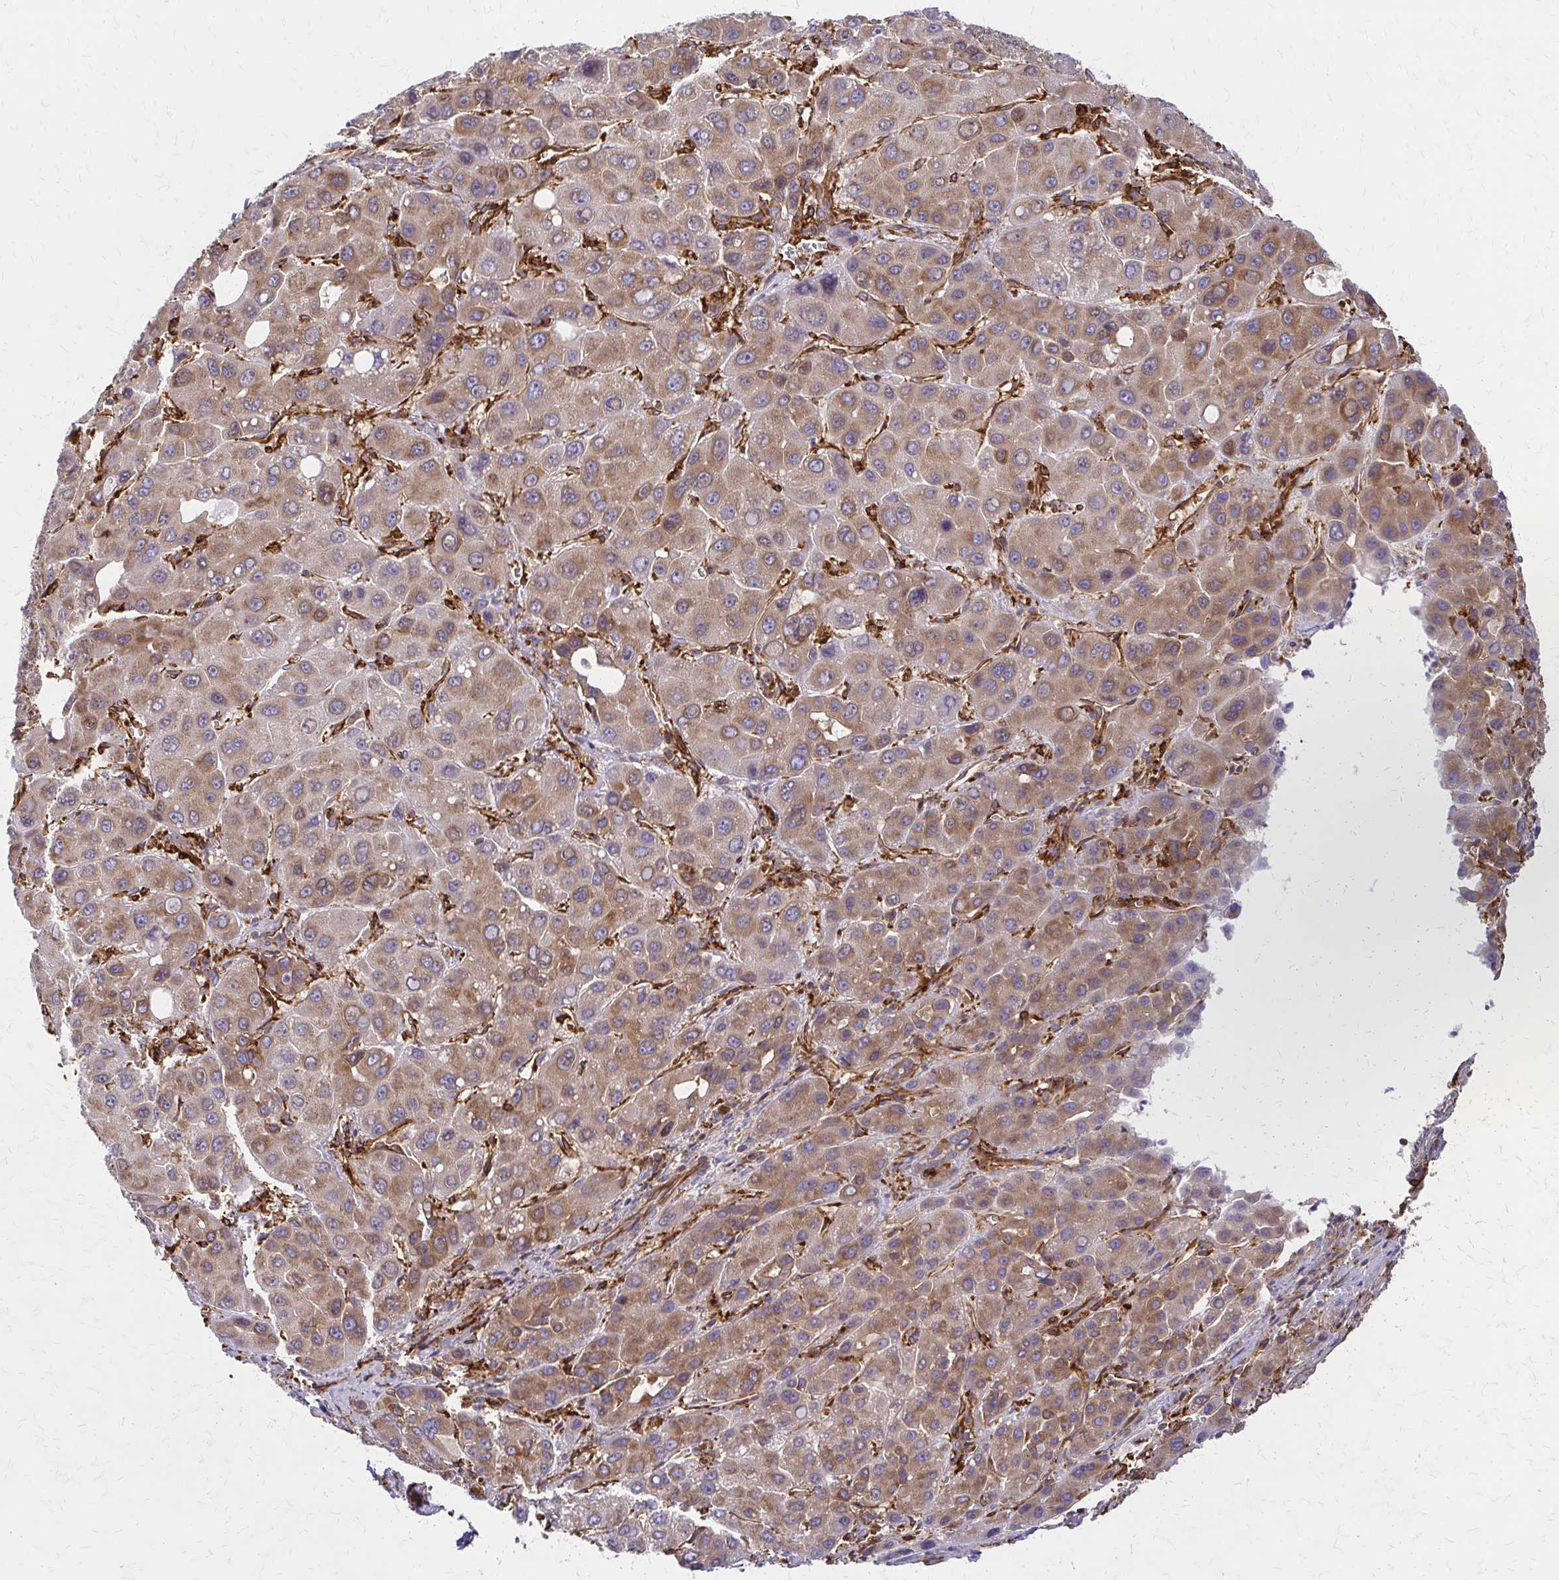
{"staining": {"intensity": "moderate", "quantity": ">75%", "location": "cytoplasmic/membranous"}, "tissue": "liver cancer", "cell_type": "Tumor cells", "image_type": "cancer", "snomed": [{"axis": "morphology", "description": "Carcinoma, Hepatocellular, NOS"}, {"axis": "topography", "description": "Liver"}], "caption": "Tumor cells show moderate cytoplasmic/membranous positivity in approximately >75% of cells in liver cancer (hepatocellular carcinoma). The staining was performed using DAB (3,3'-diaminobenzidine) to visualize the protein expression in brown, while the nuclei were stained in blue with hematoxylin (Magnification: 20x).", "gene": "WASF2", "patient": {"sex": "male", "age": 55}}